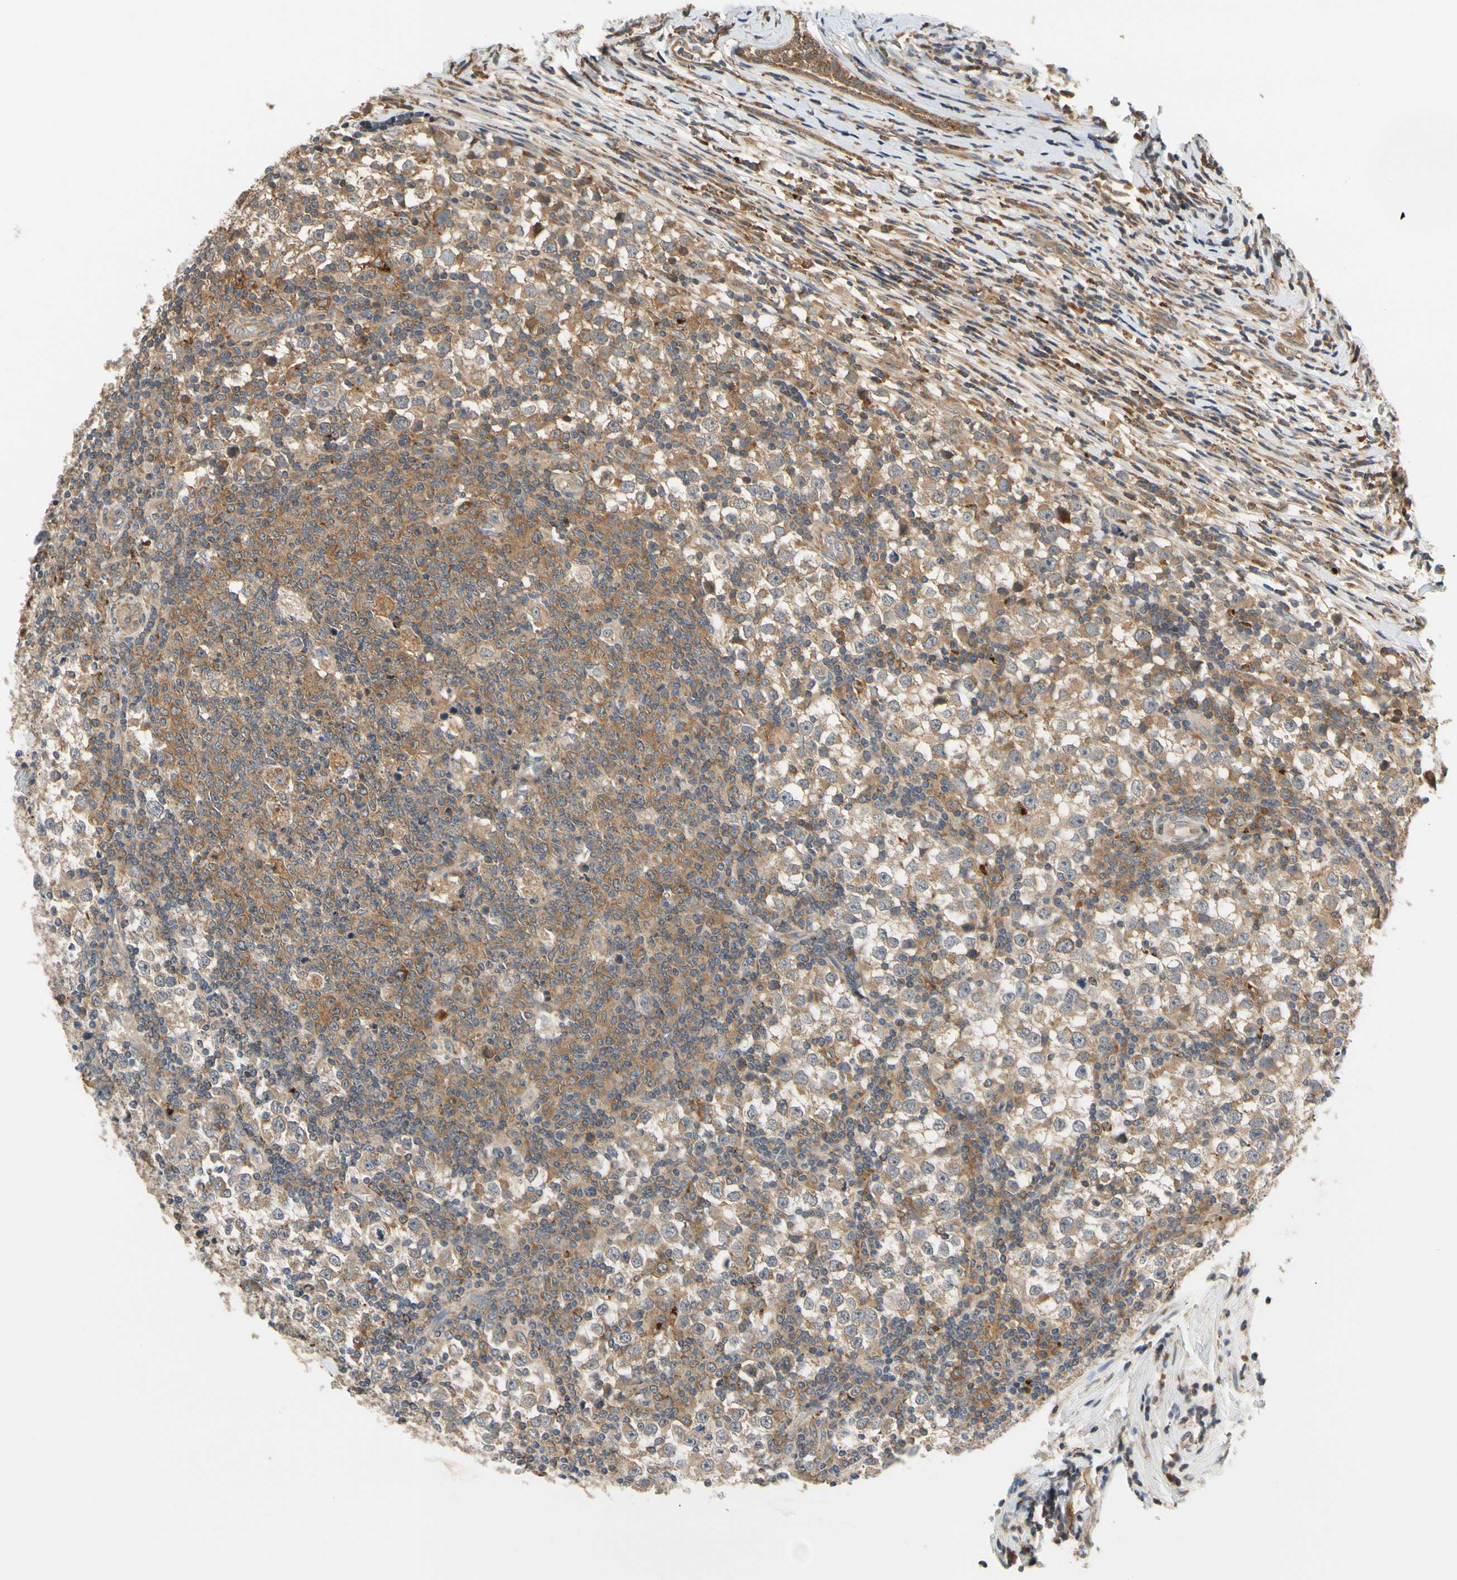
{"staining": {"intensity": "moderate", "quantity": ">75%", "location": "cytoplasmic/membranous"}, "tissue": "testis cancer", "cell_type": "Tumor cells", "image_type": "cancer", "snomed": [{"axis": "morphology", "description": "Seminoma, NOS"}, {"axis": "topography", "description": "Testis"}], "caption": "Moderate cytoplasmic/membranous staining for a protein is seen in about >75% of tumor cells of testis cancer using IHC.", "gene": "ANKHD1", "patient": {"sex": "male", "age": 65}}